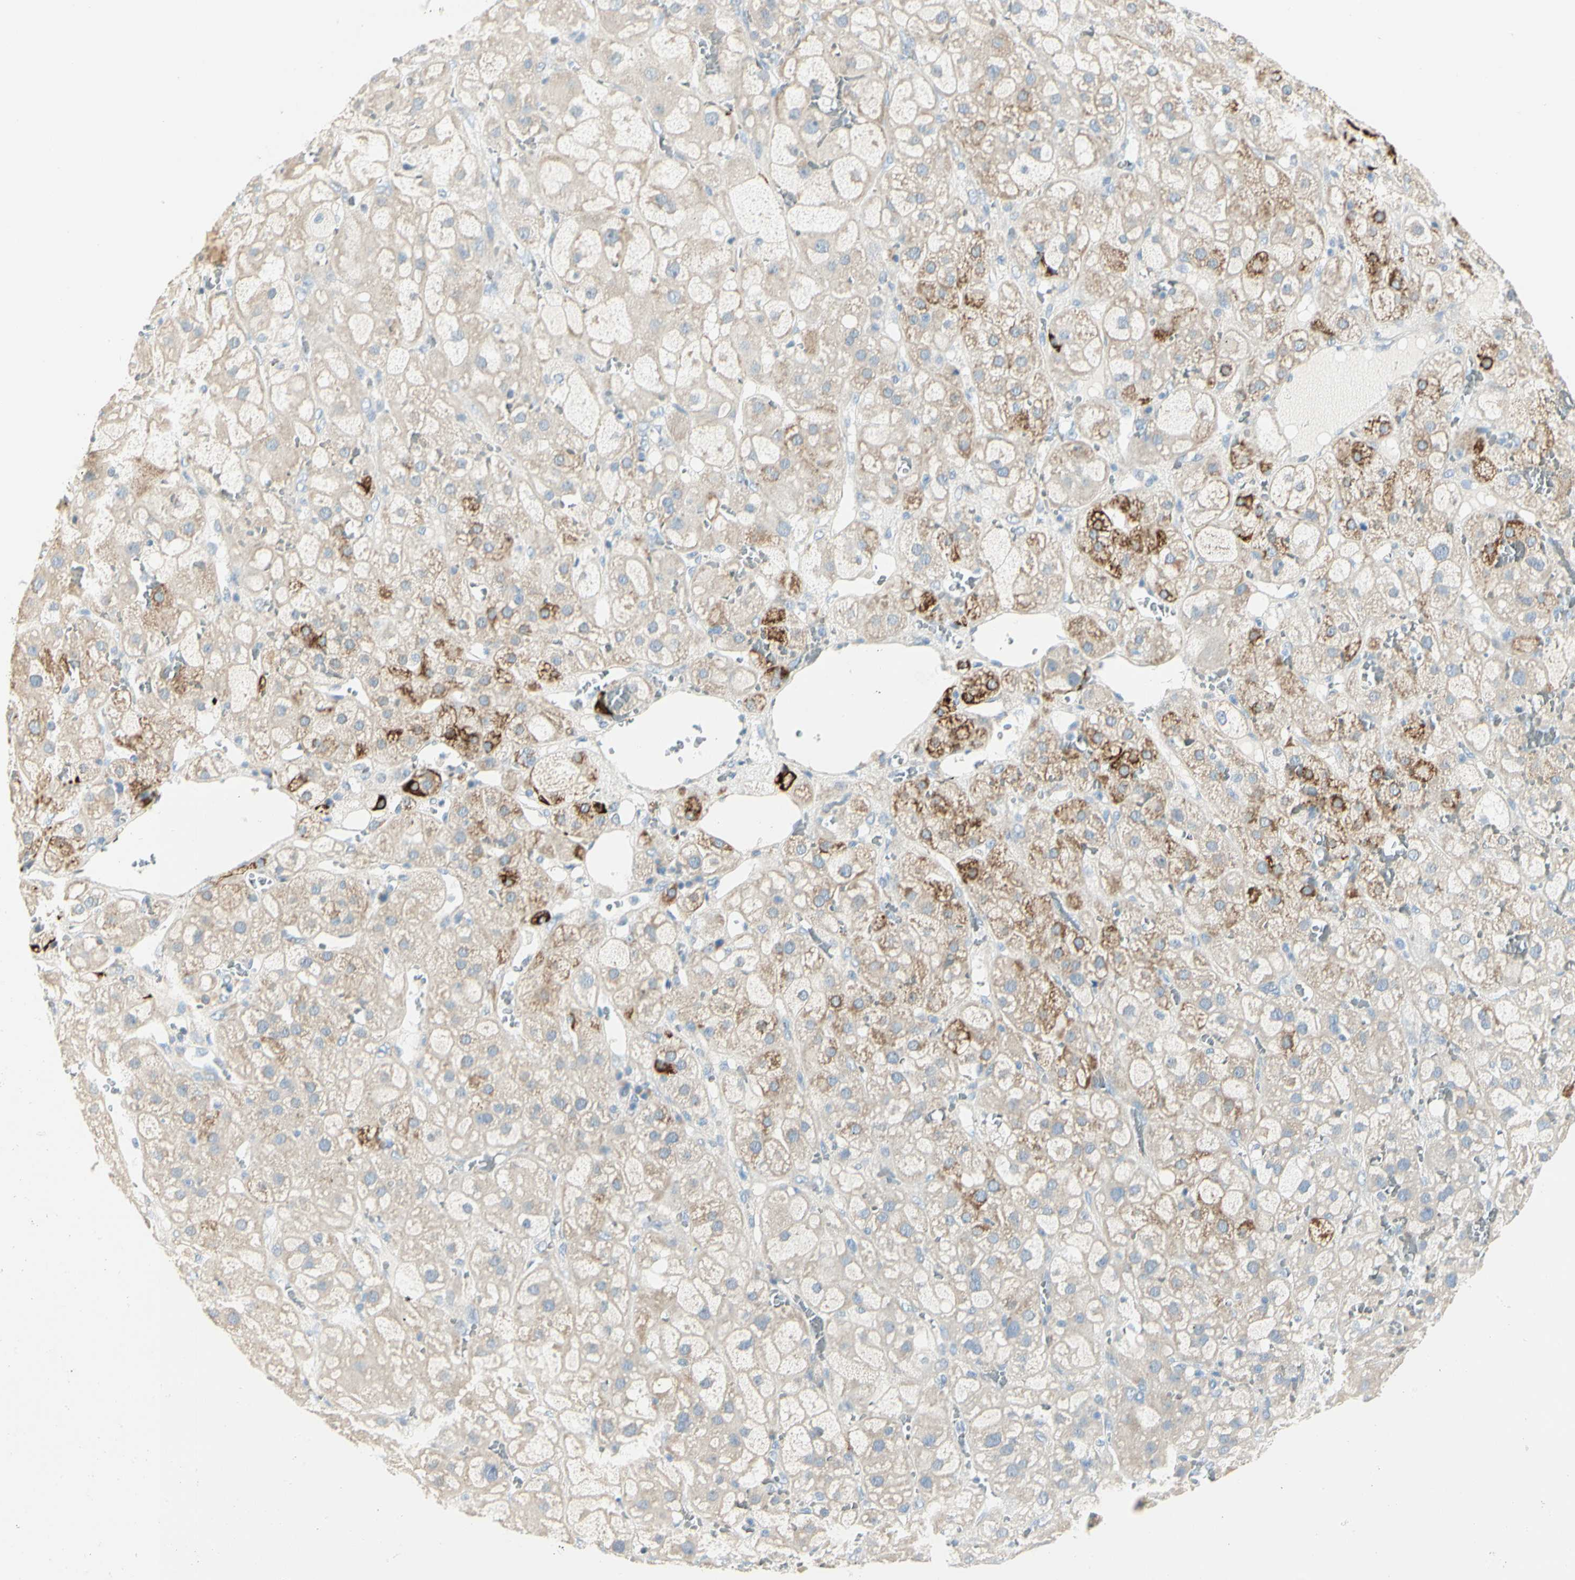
{"staining": {"intensity": "strong", "quantity": "<25%", "location": "cytoplasmic/membranous"}, "tissue": "adrenal gland", "cell_type": "Glandular cells", "image_type": "normal", "snomed": [{"axis": "morphology", "description": "Normal tissue, NOS"}, {"axis": "topography", "description": "Adrenal gland"}], "caption": "DAB immunohistochemical staining of normal human adrenal gland displays strong cytoplasmic/membranous protein expression in approximately <25% of glandular cells. (DAB IHC with brightfield microscopy, high magnification).", "gene": "SLC6A15", "patient": {"sex": "female", "age": 47}}